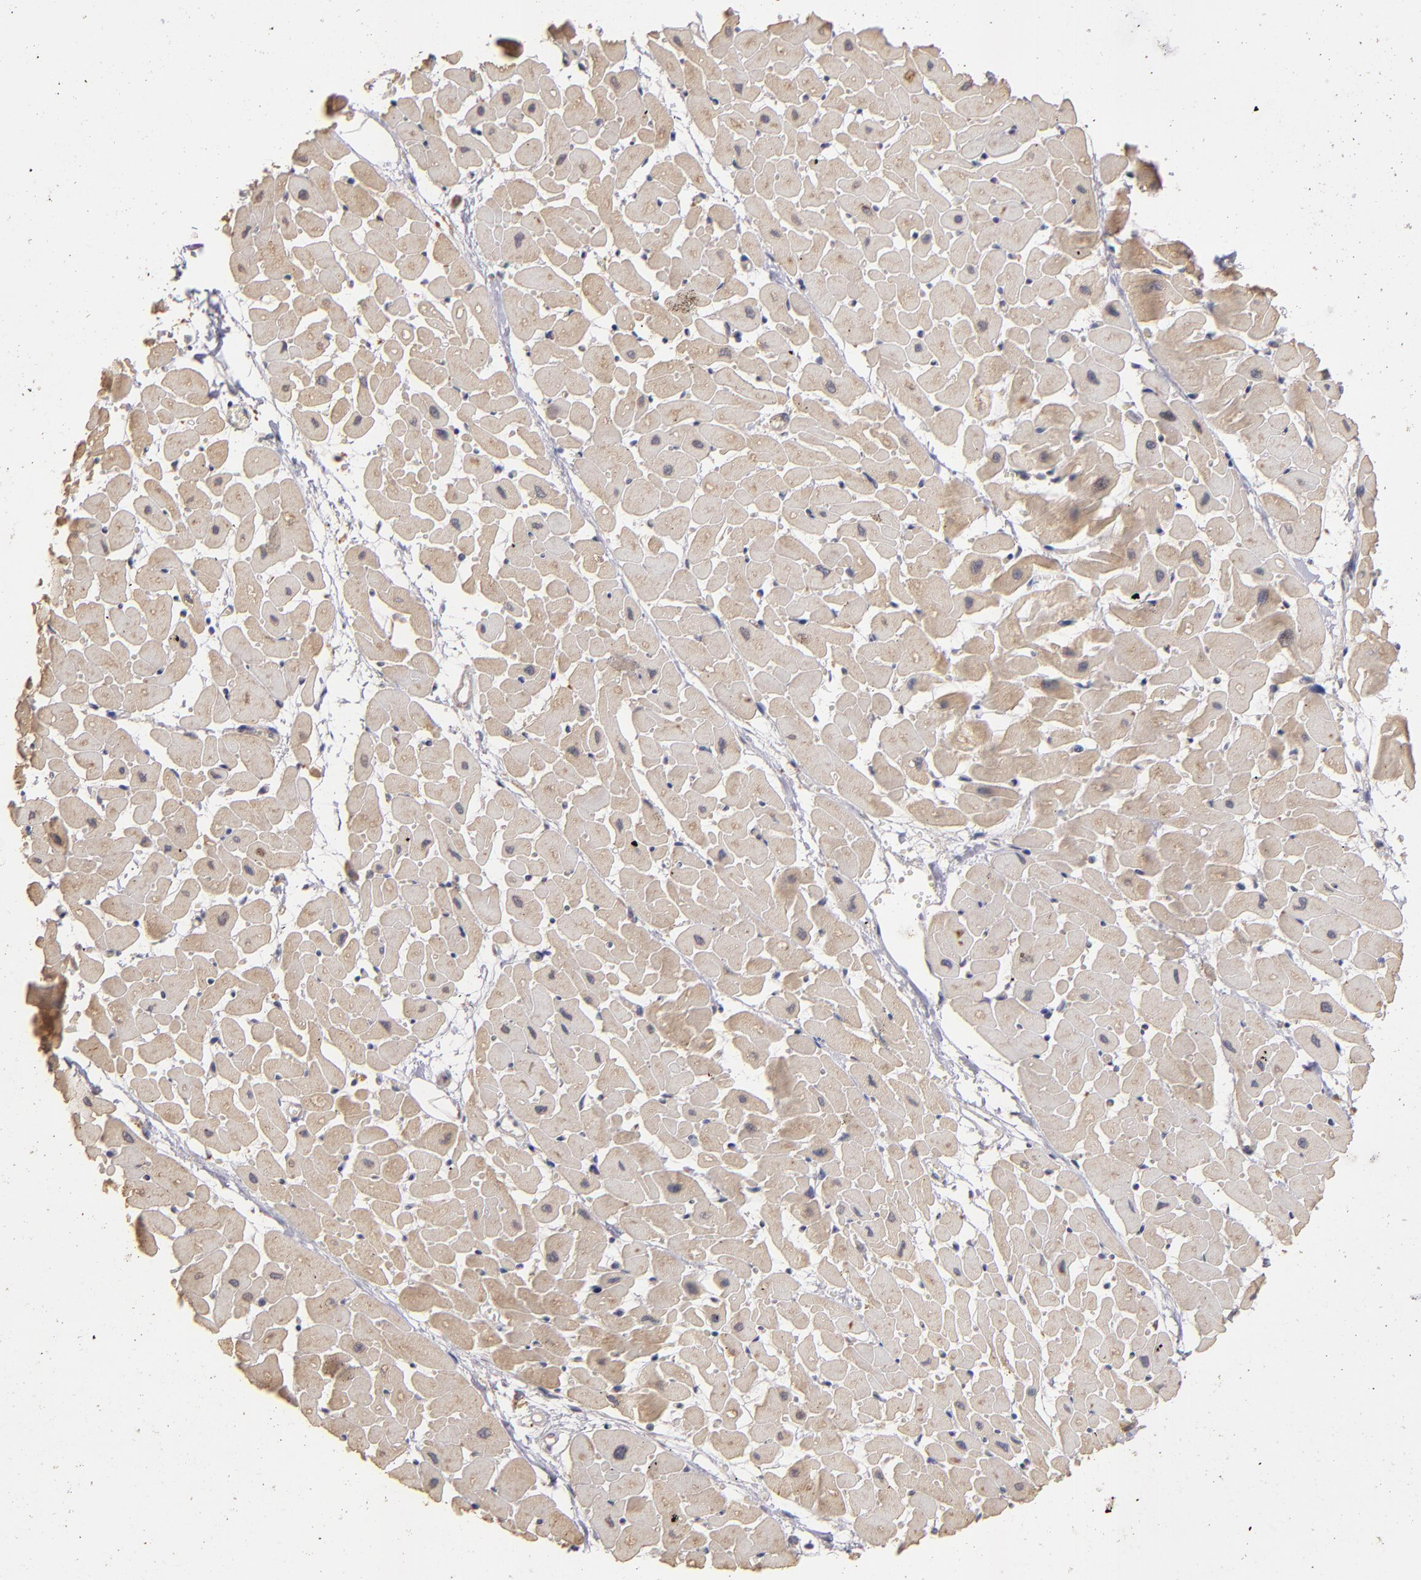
{"staining": {"intensity": "weak", "quantity": "25%-75%", "location": "cytoplasmic/membranous"}, "tissue": "heart muscle", "cell_type": "Cardiomyocytes", "image_type": "normal", "snomed": [{"axis": "morphology", "description": "Normal tissue, NOS"}, {"axis": "topography", "description": "Heart"}], "caption": "Heart muscle stained with immunohistochemistry shows weak cytoplasmic/membranous staining in approximately 25%-75% of cardiomyocytes.", "gene": "UPF3B", "patient": {"sex": "female", "age": 19}}